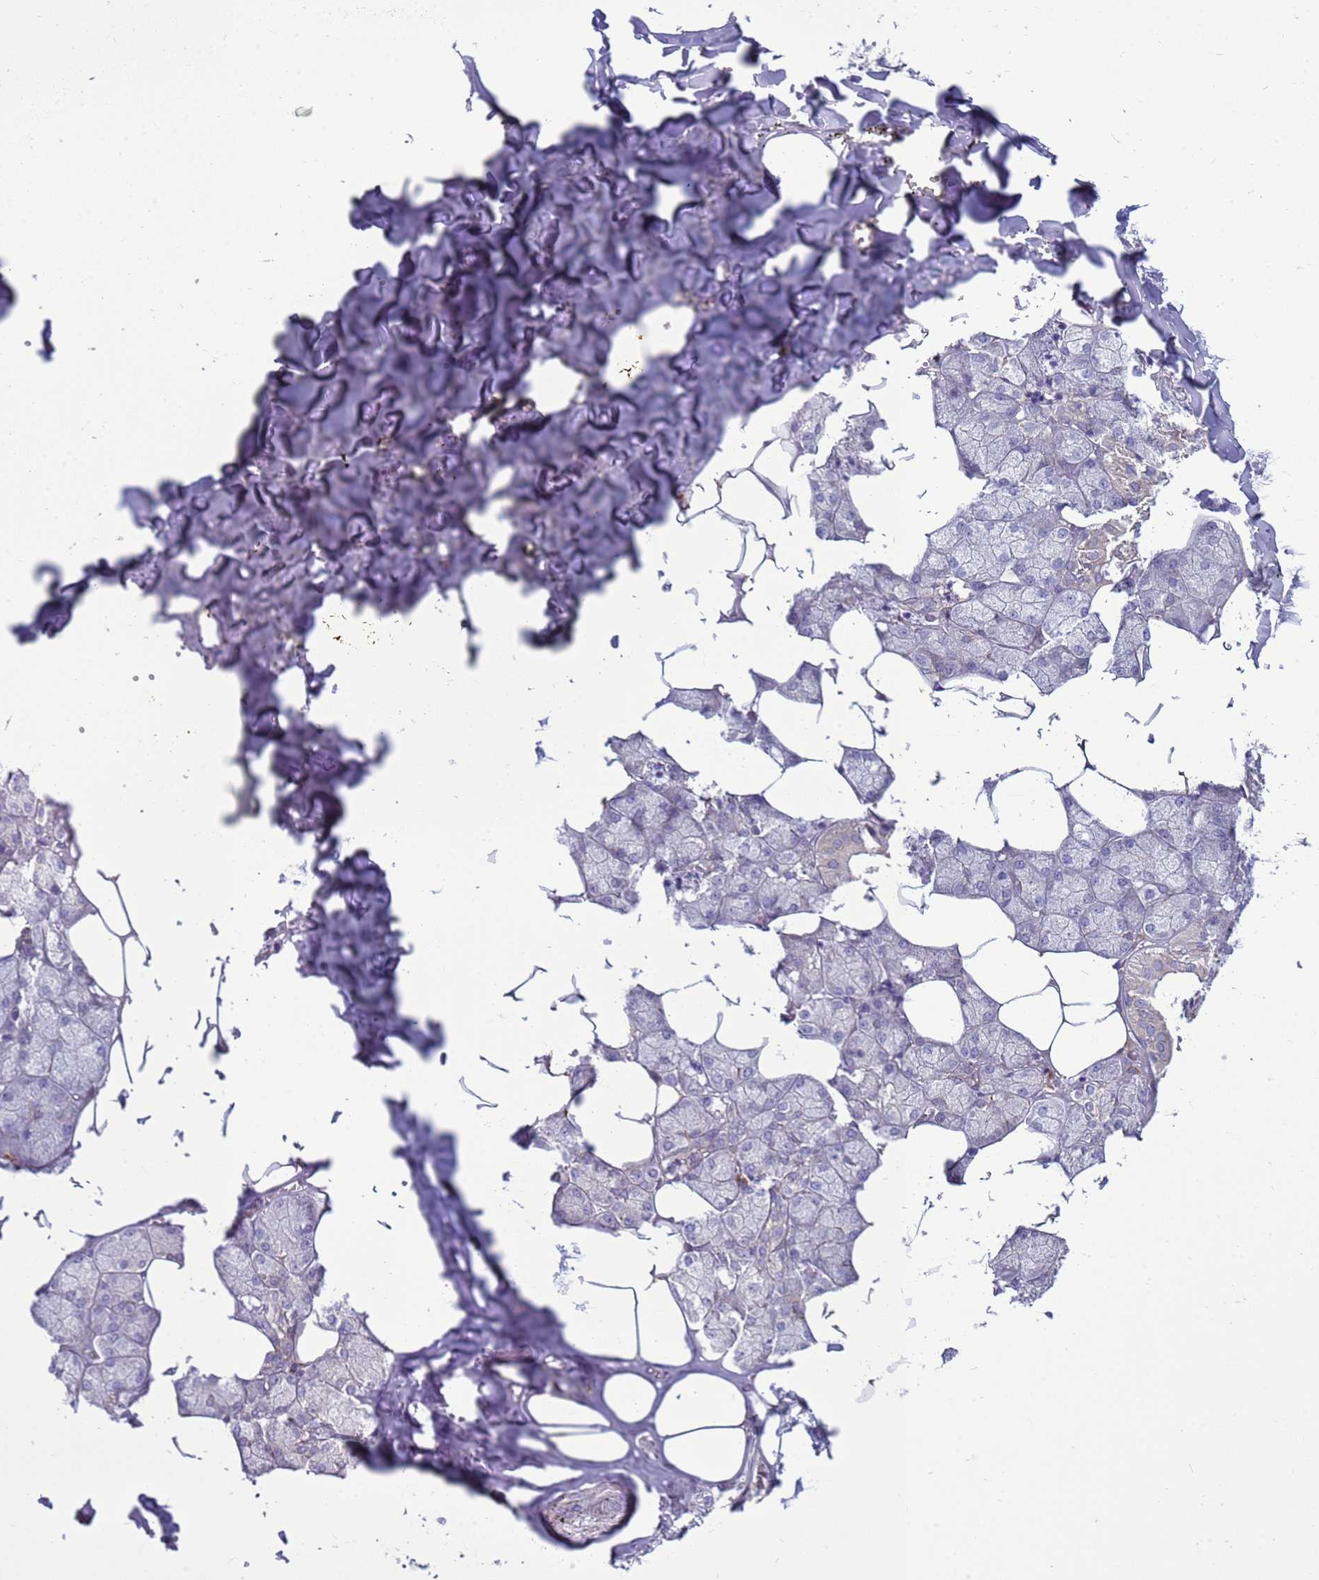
{"staining": {"intensity": "moderate", "quantity": "<25%", "location": "cytoplasmic/membranous"}, "tissue": "salivary gland", "cell_type": "Glandular cells", "image_type": "normal", "snomed": [{"axis": "morphology", "description": "Normal tissue, NOS"}, {"axis": "topography", "description": "Salivary gland"}], "caption": "Brown immunohistochemical staining in unremarkable salivary gland shows moderate cytoplasmic/membranous expression in approximately <25% of glandular cells.", "gene": "MON1B", "patient": {"sex": "male", "age": 62}}